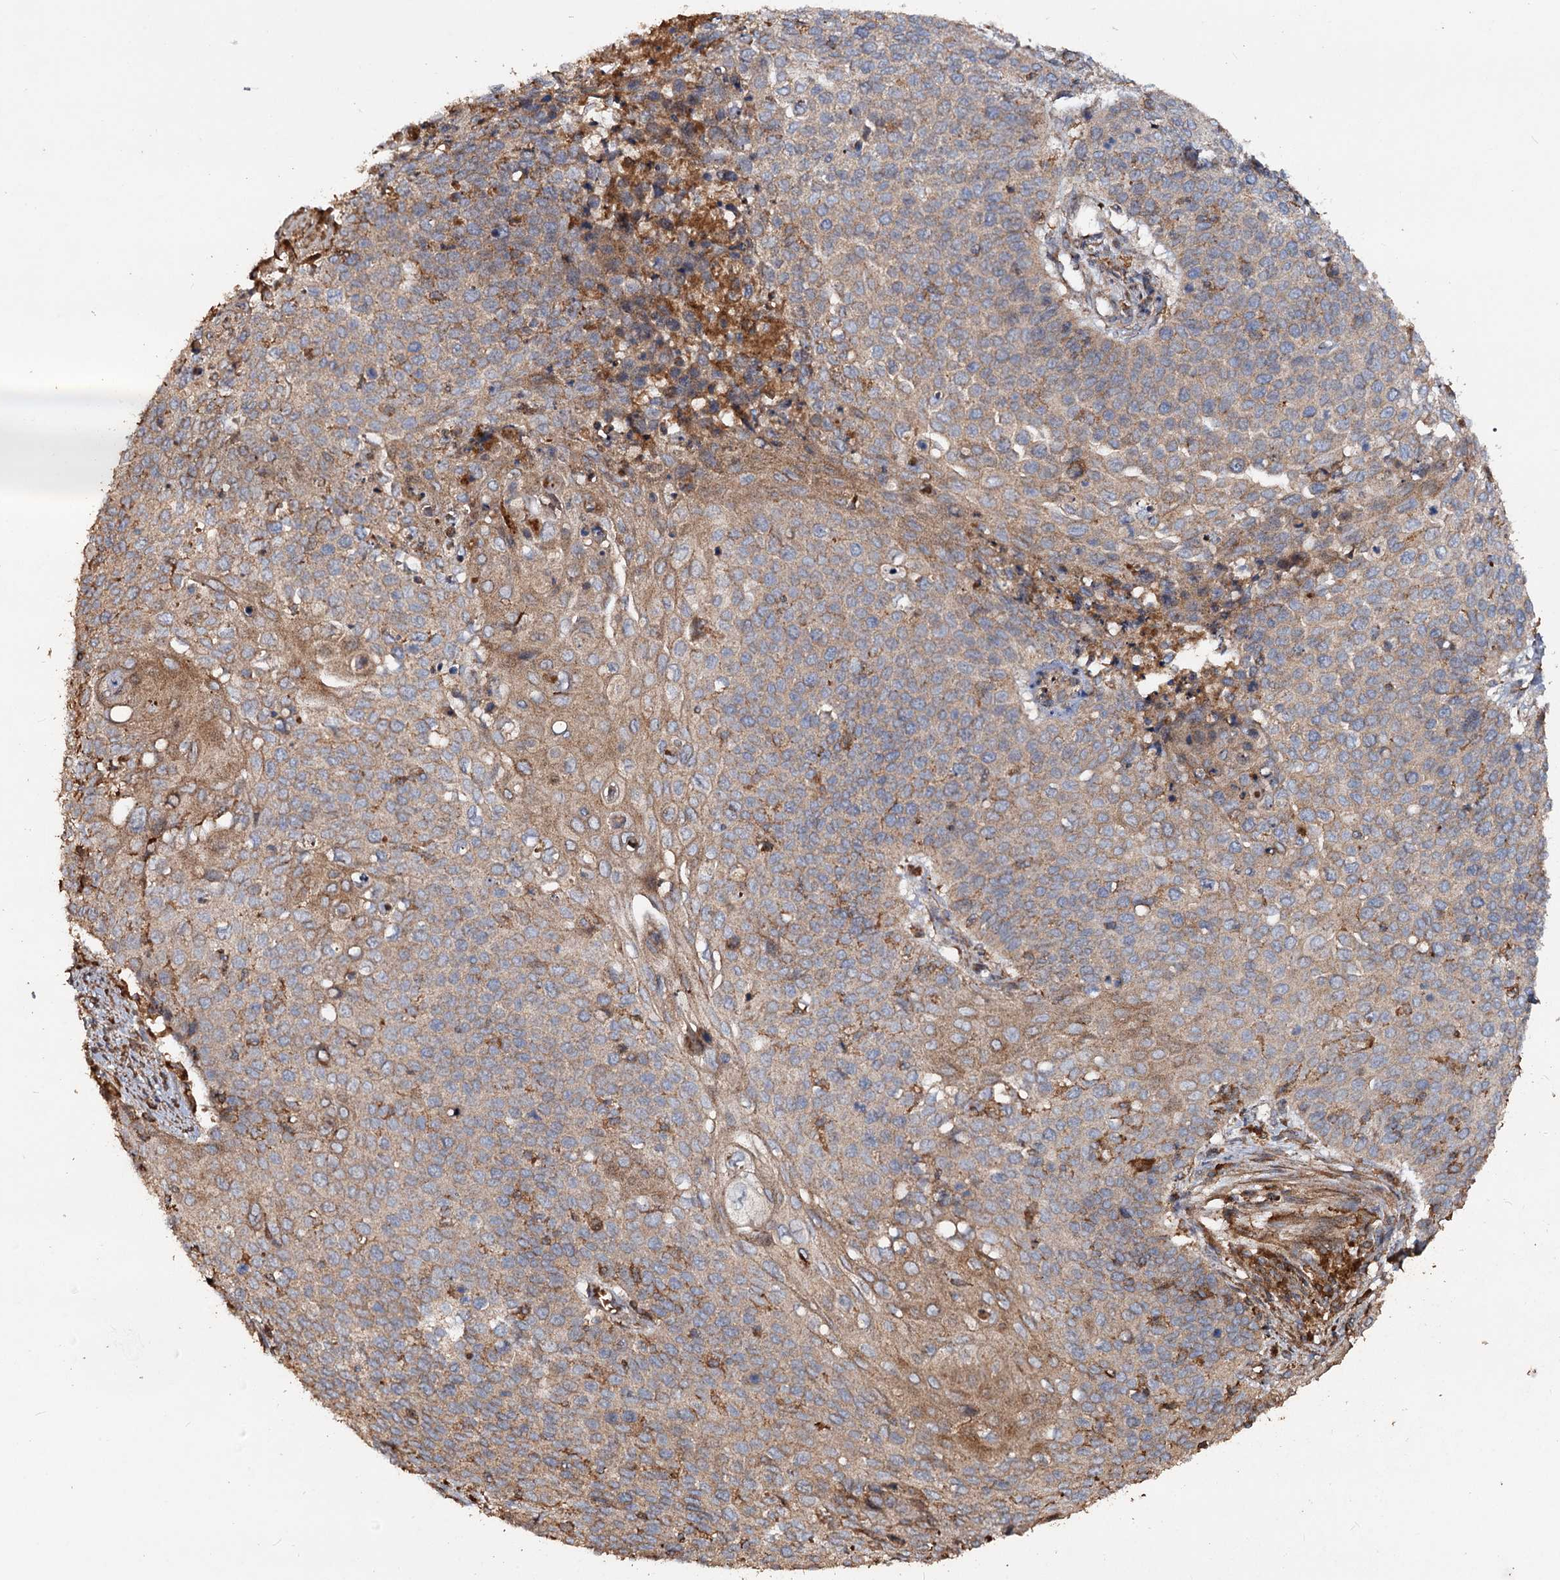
{"staining": {"intensity": "weak", "quantity": "<25%", "location": "cytoplasmic/membranous"}, "tissue": "cervical cancer", "cell_type": "Tumor cells", "image_type": "cancer", "snomed": [{"axis": "morphology", "description": "Squamous cell carcinoma, NOS"}, {"axis": "topography", "description": "Cervix"}], "caption": "Immunohistochemical staining of human cervical cancer (squamous cell carcinoma) shows no significant positivity in tumor cells.", "gene": "NOTCH2NLA", "patient": {"sex": "female", "age": 39}}